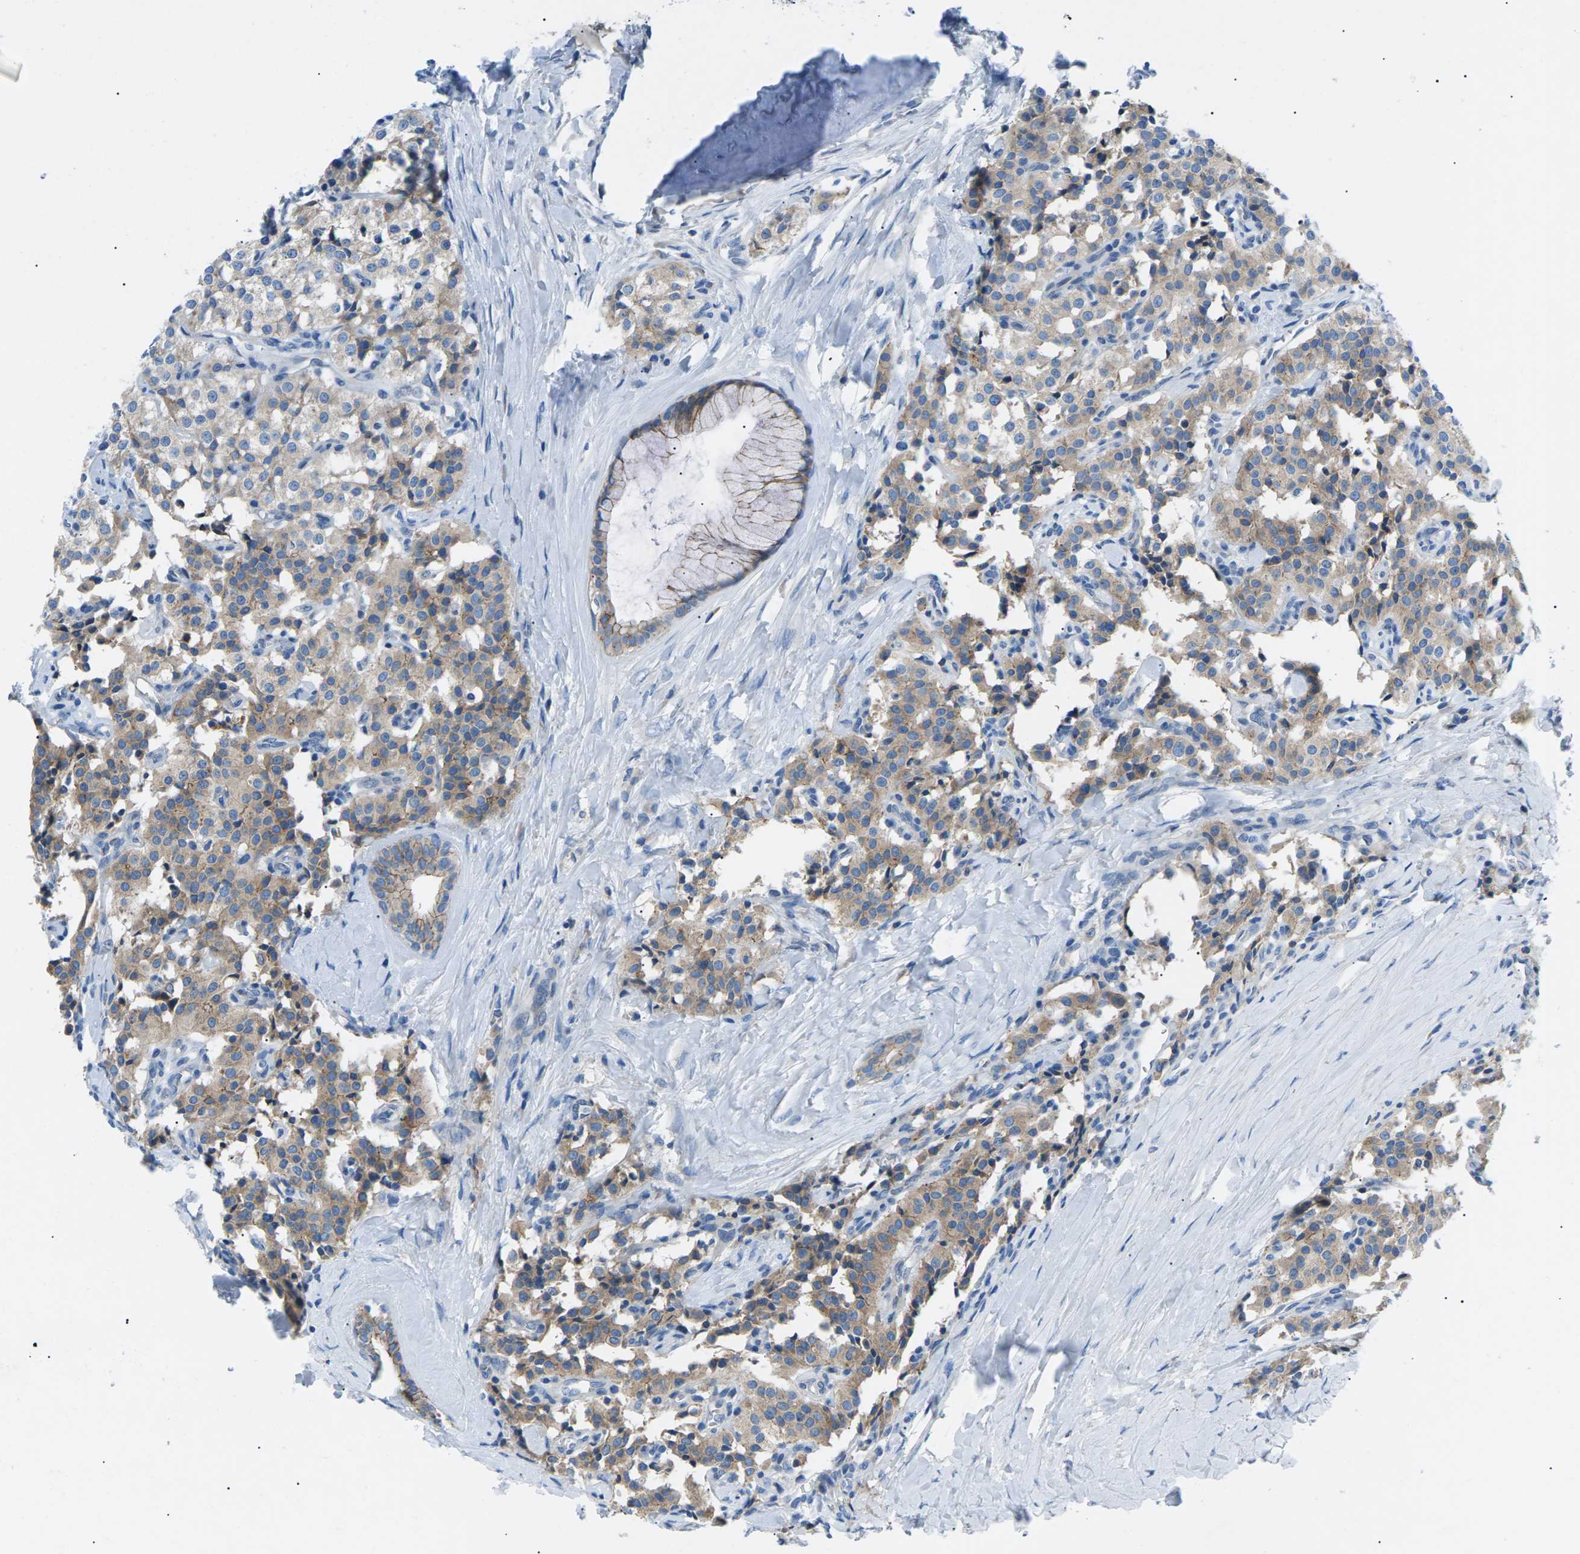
{"staining": {"intensity": "moderate", "quantity": ">75%", "location": "cytoplasmic/membranous"}, "tissue": "carcinoid", "cell_type": "Tumor cells", "image_type": "cancer", "snomed": [{"axis": "morphology", "description": "Carcinoid, malignant, NOS"}, {"axis": "topography", "description": "Lung"}], "caption": "The immunohistochemical stain shows moderate cytoplasmic/membranous positivity in tumor cells of carcinoid tissue. The protein is stained brown, and the nuclei are stained in blue (DAB (3,3'-diaminobenzidine) IHC with brightfield microscopy, high magnification).", "gene": "ZDHHC24", "patient": {"sex": "male", "age": 30}}